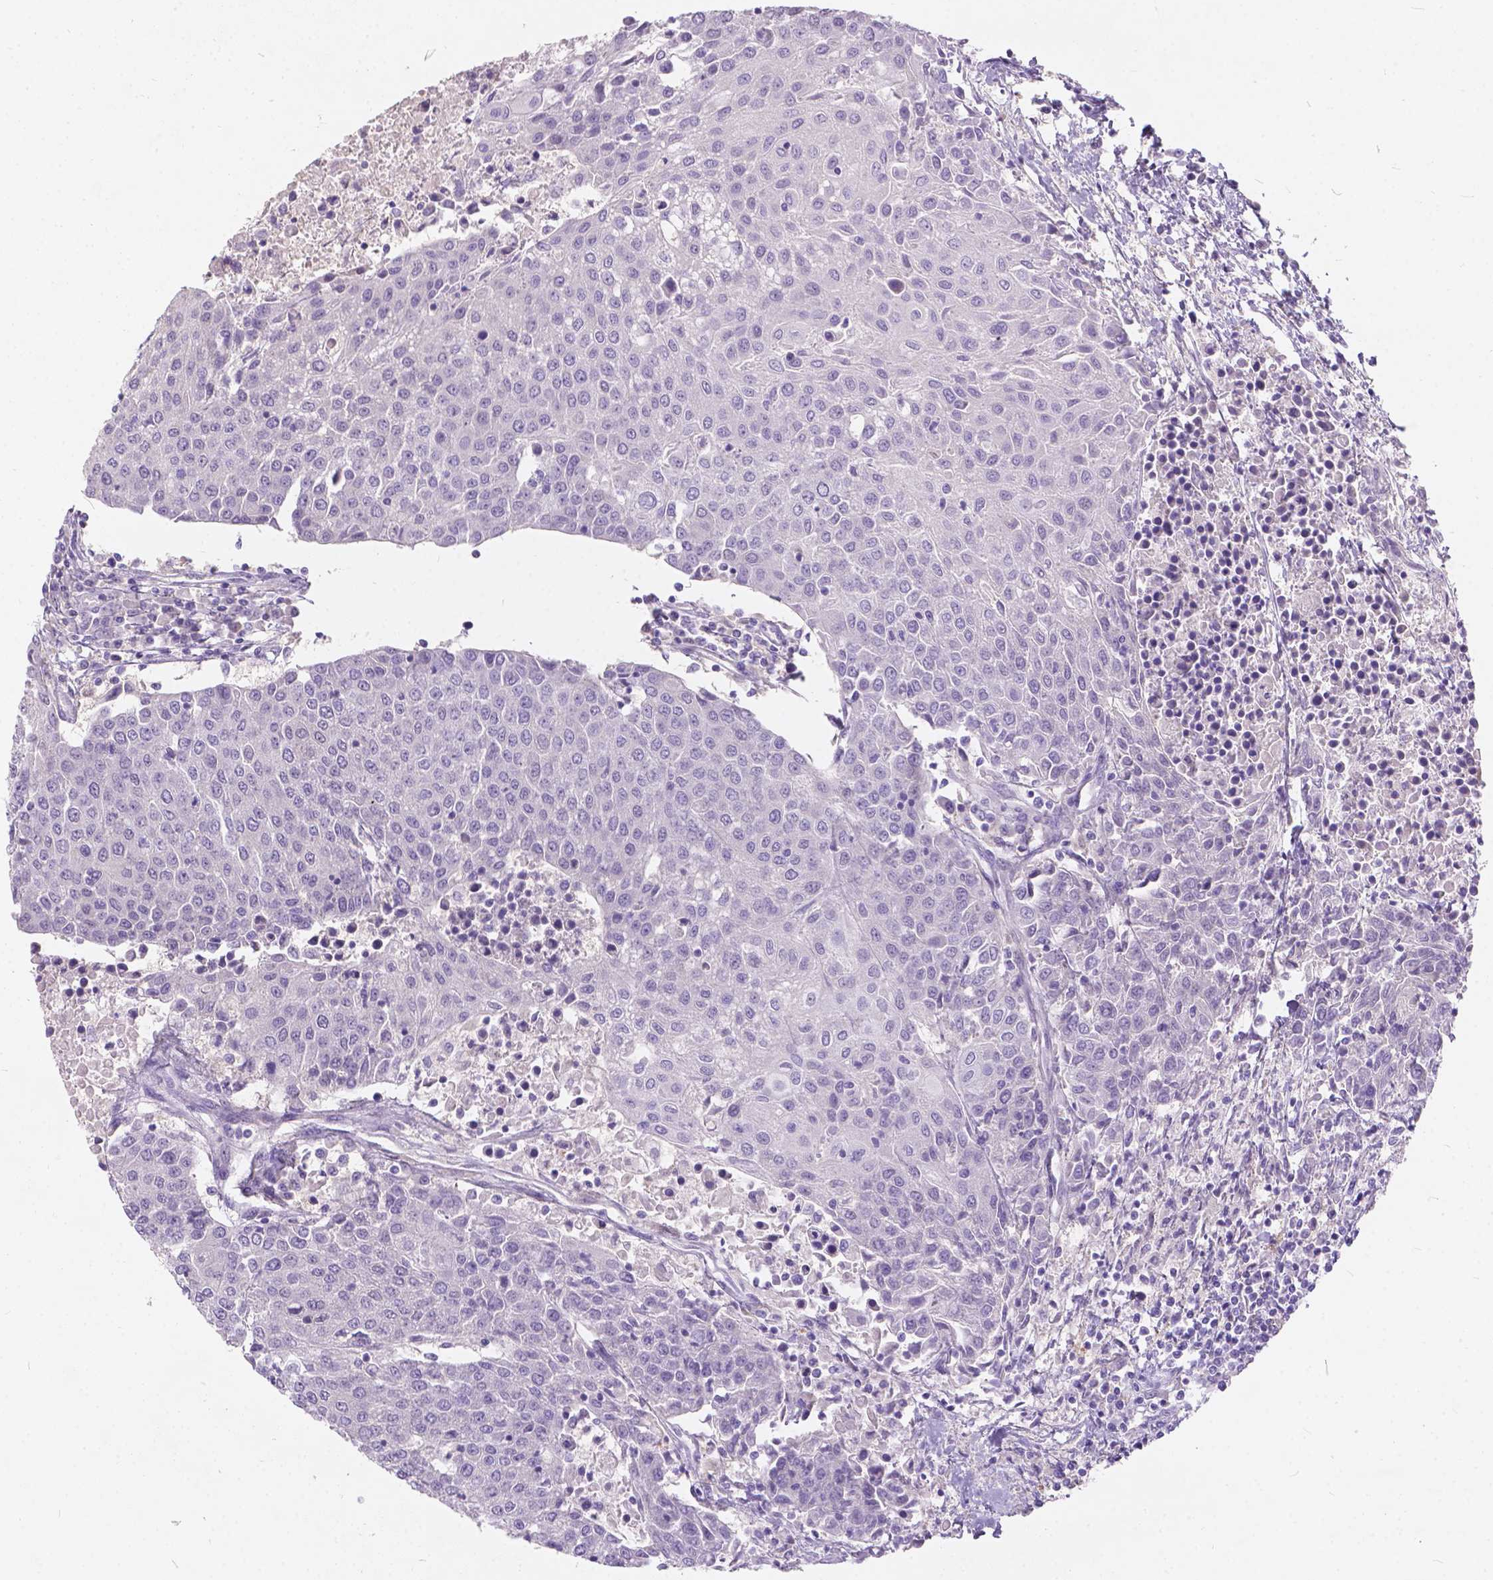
{"staining": {"intensity": "negative", "quantity": "none", "location": "none"}, "tissue": "urothelial cancer", "cell_type": "Tumor cells", "image_type": "cancer", "snomed": [{"axis": "morphology", "description": "Urothelial carcinoma, High grade"}, {"axis": "topography", "description": "Urinary bladder"}], "caption": "Human urothelial cancer stained for a protein using IHC reveals no positivity in tumor cells.", "gene": "PEX11G", "patient": {"sex": "female", "age": 85}}